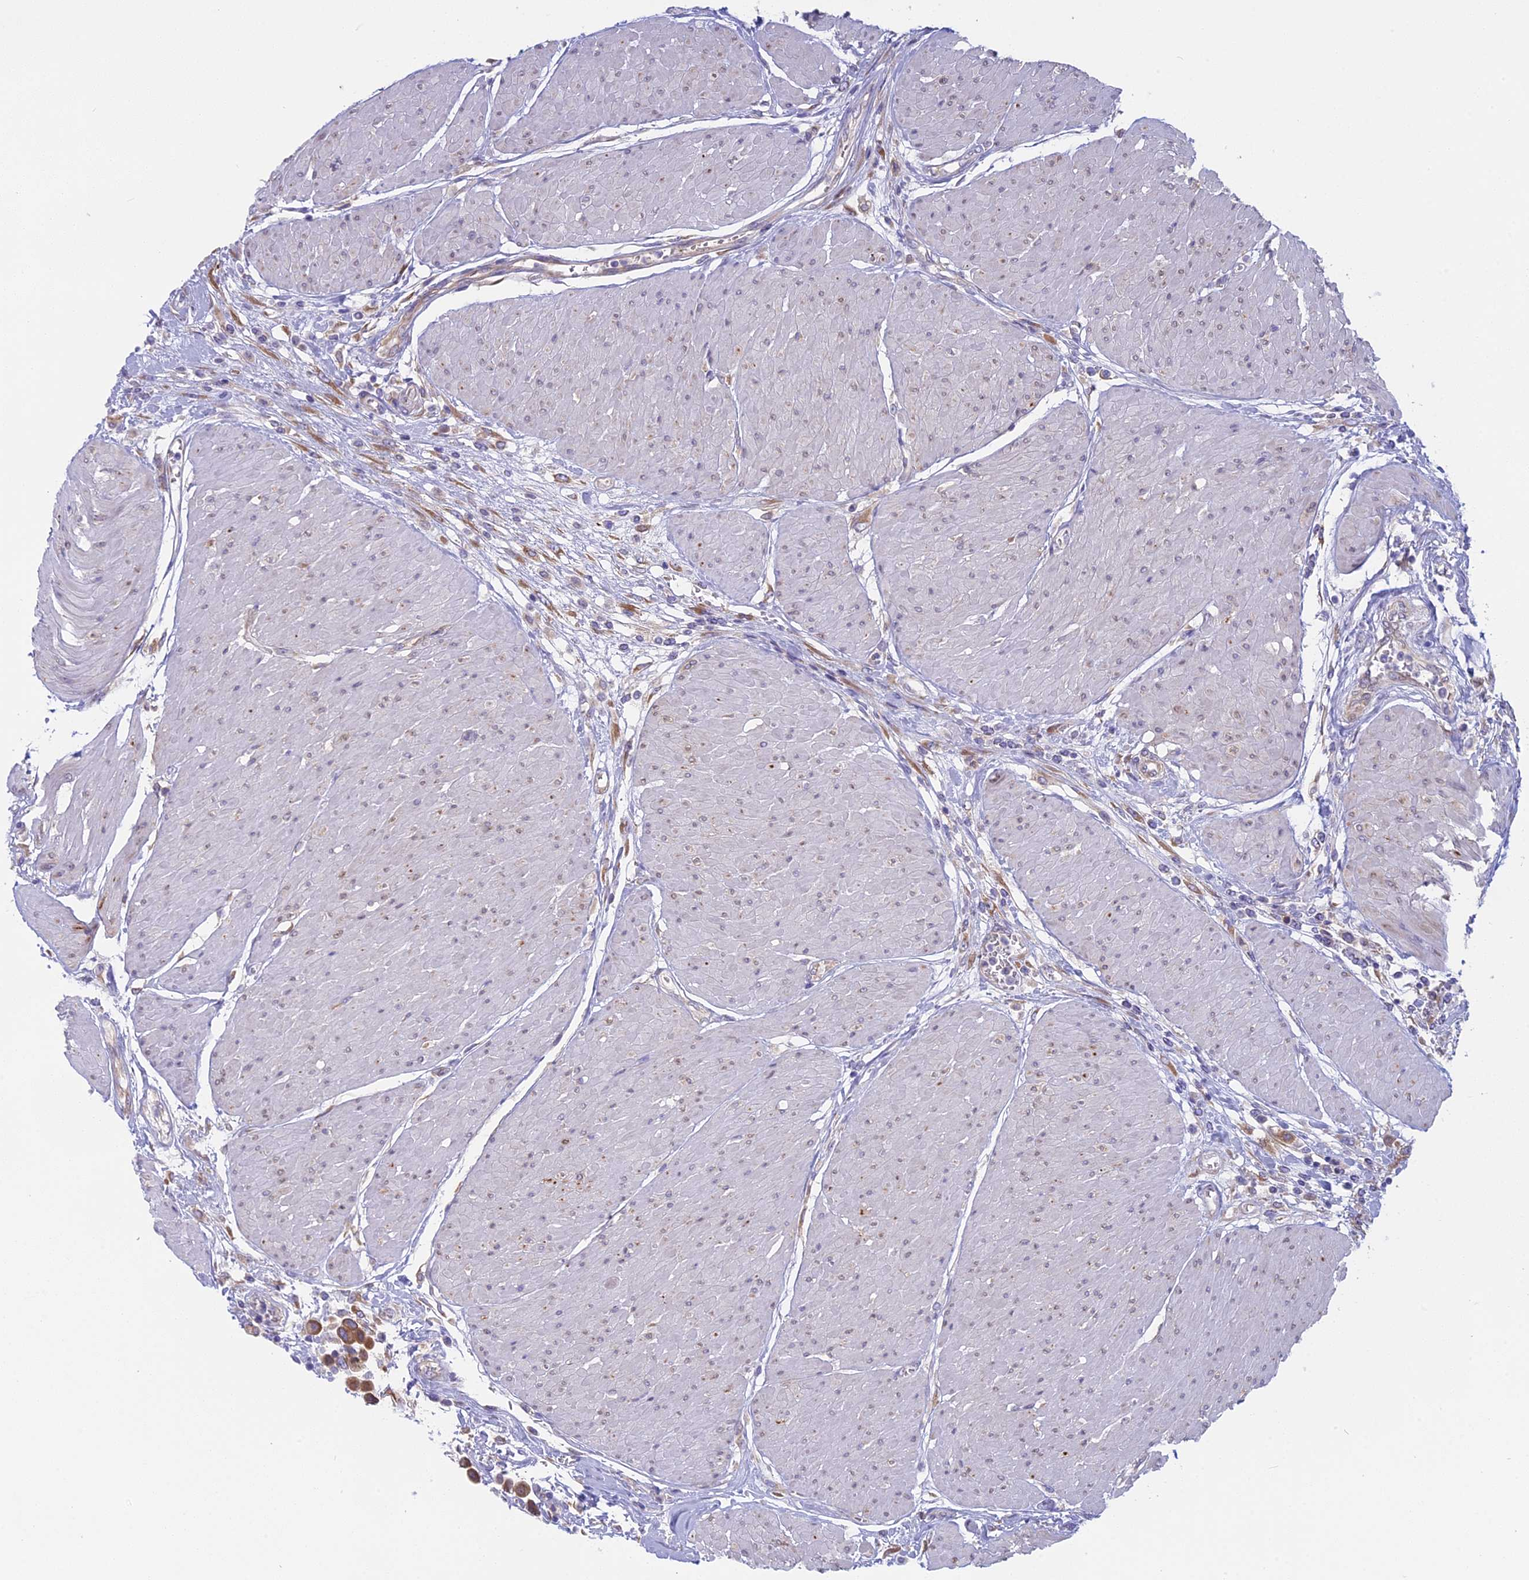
{"staining": {"intensity": "moderate", "quantity": ">75%", "location": "cytoplasmic/membranous"}, "tissue": "urothelial cancer", "cell_type": "Tumor cells", "image_type": "cancer", "snomed": [{"axis": "morphology", "description": "Urothelial carcinoma, High grade"}, {"axis": "topography", "description": "Urinary bladder"}], "caption": "Urothelial cancer tissue shows moderate cytoplasmic/membranous expression in approximately >75% of tumor cells (Brightfield microscopy of DAB IHC at high magnification).", "gene": "TLCD1", "patient": {"sex": "male", "age": 50}}